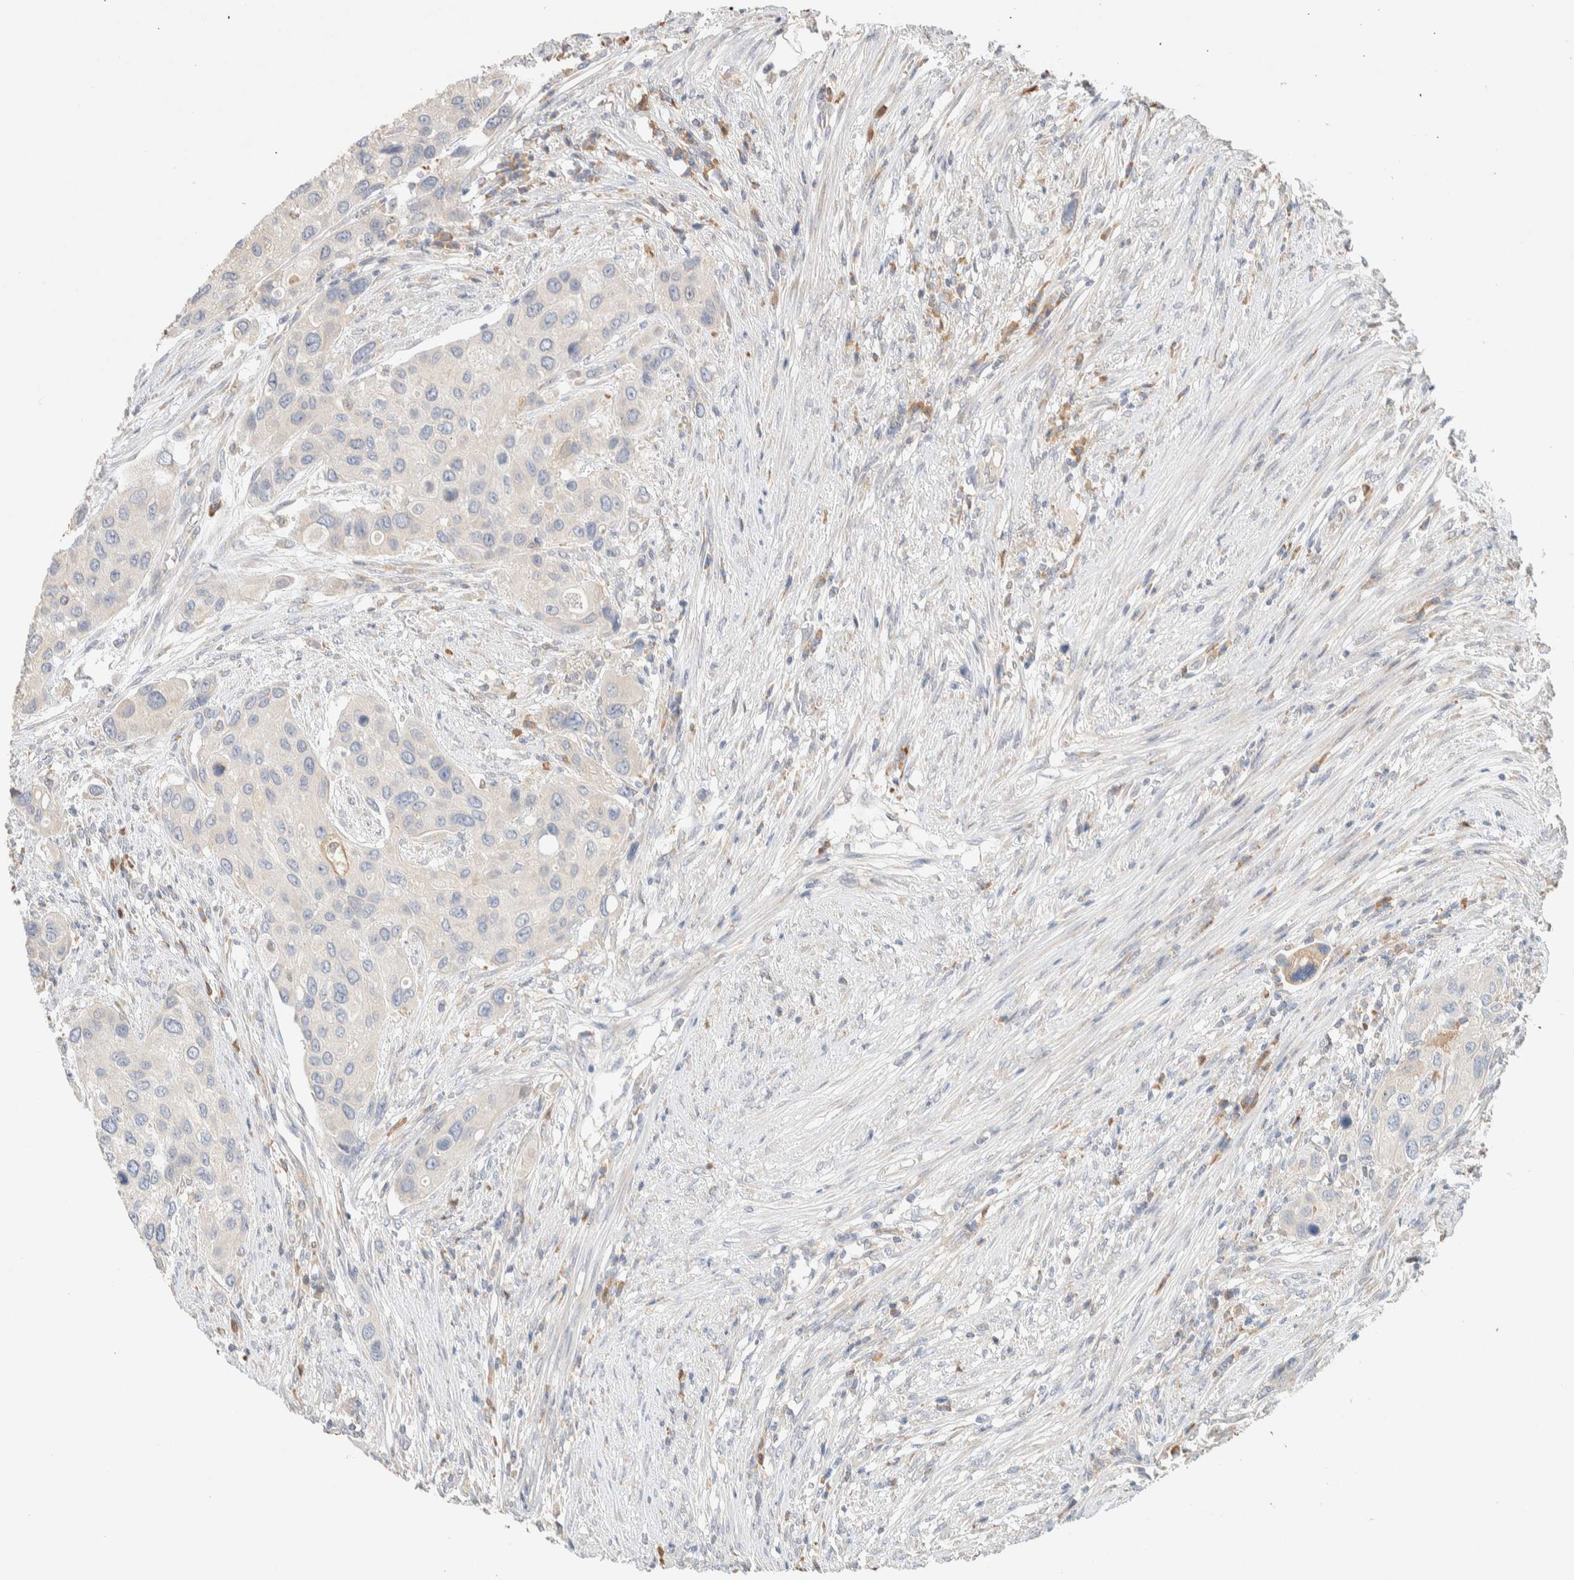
{"staining": {"intensity": "negative", "quantity": "none", "location": "none"}, "tissue": "urothelial cancer", "cell_type": "Tumor cells", "image_type": "cancer", "snomed": [{"axis": "morphology", "description": "Urothelial carcinoma, High grade"}, {"axis": "topography", "description": "Urinary bladder"}], "caption": "Human urothelial cancer stained for a protein using IHC shows no expression in tumor cells.", "gene": "TTC3", "patient": {"sex": "female", "age": 56}}